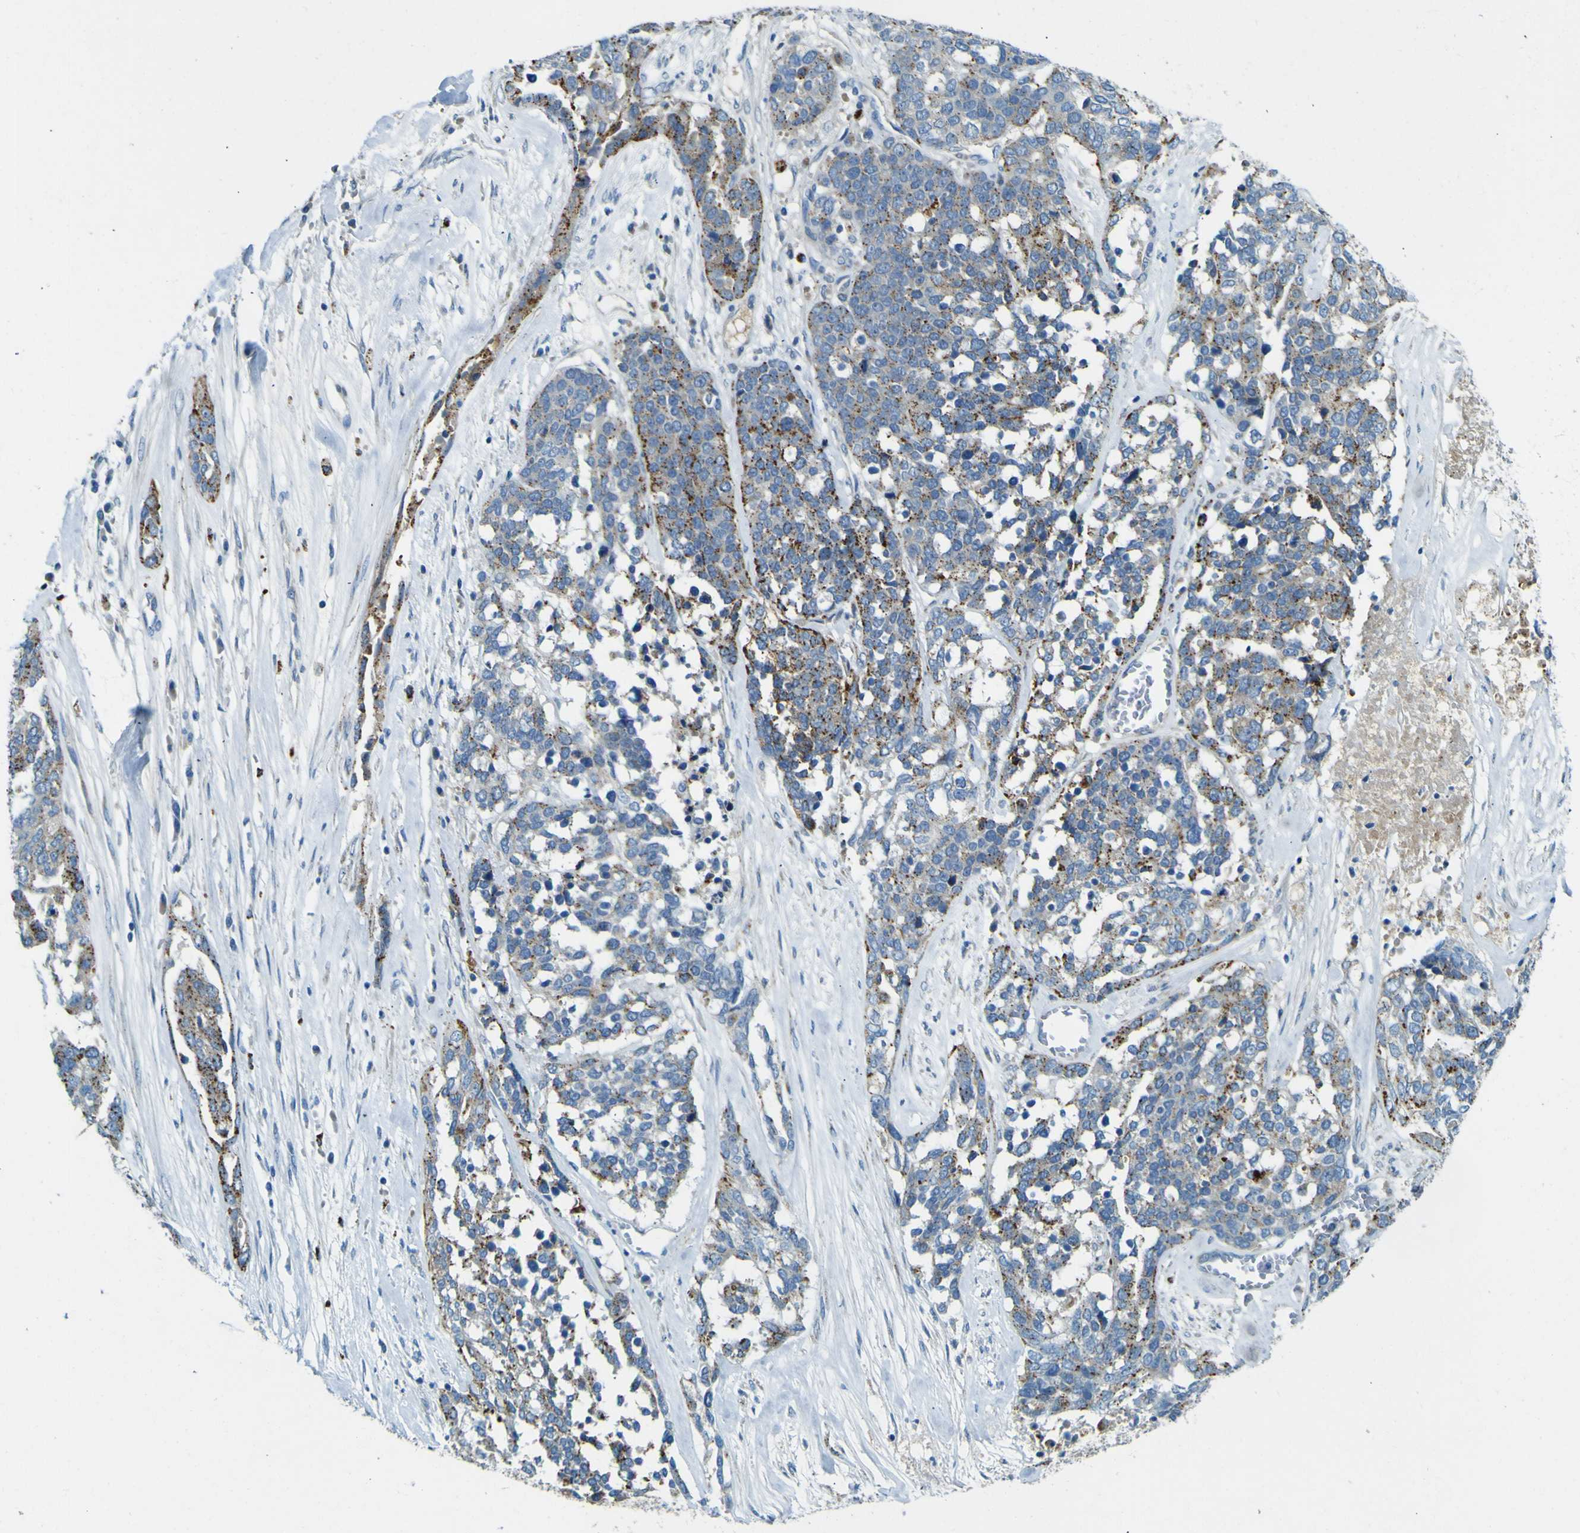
{"staining": {"intensity": "moderate", "quantity": "25%-75%", "location": "cytoplasmic/membranous"}, "tissue": "ovarian cancer", "cell_type": "Tumor cells", "image_type": "cancer", "snomed": [{"axis": "morphology", "description": "Cystadenocarcinoma, serous, NOS"}, {"axis": "topography", "description": "Ovary"}], "caption": "High-power microscopy captured an immunohistochemistry (IHC) histopathology image of serous cystadenocarcinoma (ovarian), revealing moderate cytoplasmic/membranous positivity in approximately 25%-75% of tumor cells.", "gene": "PDE9A", "patient": {"sex": "female", "age": 44}}